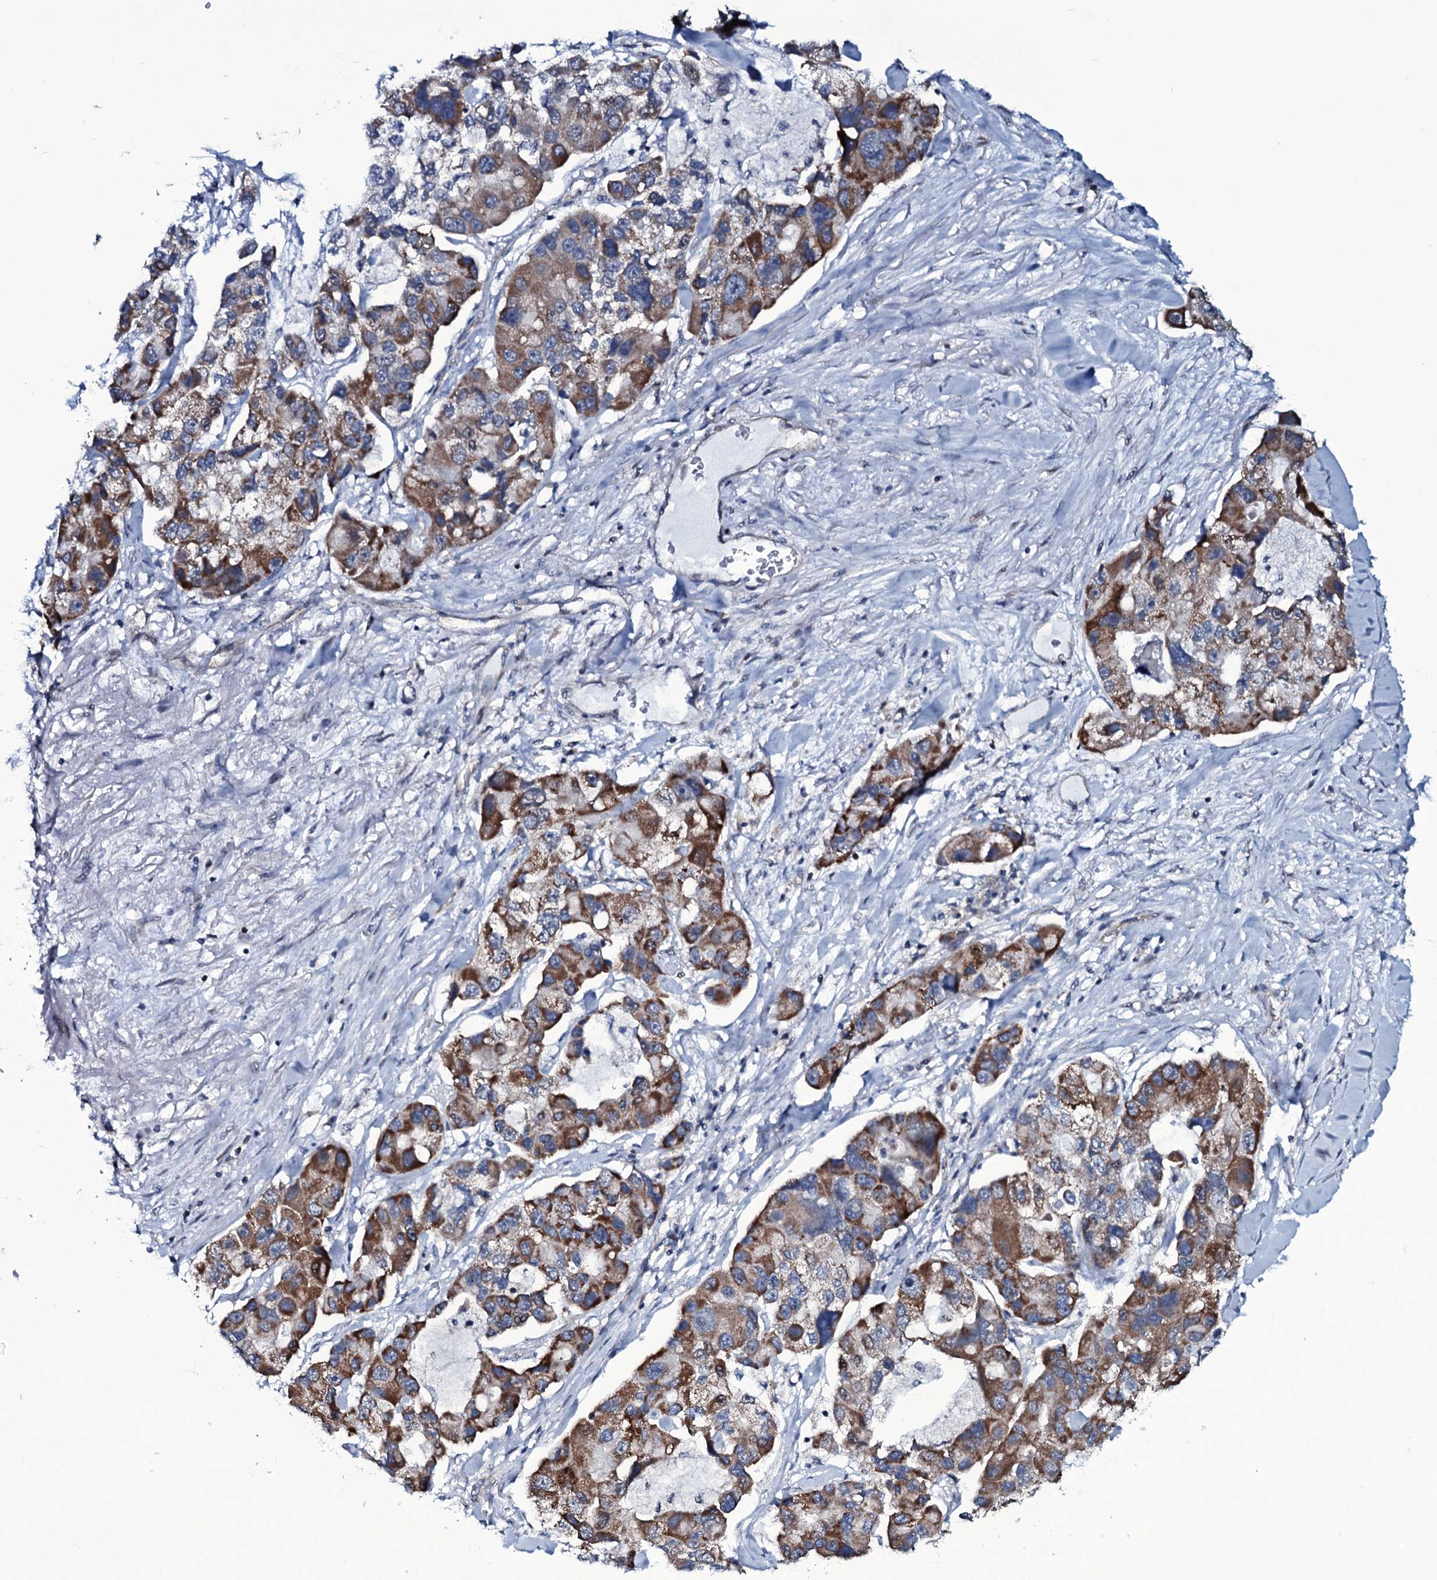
{"staining": {"intensity": "moderate", "quantity": ">75%", "location": "cytoplasmic/membranous"}, "tissue": "lung cancer", "cell_type": "Tumor cells", "image_type": "cancer", "snomed": [{"axis": "morphology", "description": "Adenocarcinoma, NOS"}, {"axis": "topography", "description": "Lung"}], "caption": "Immunohistochemistry of lung cancer (adenocarcinoma) demonstrates medium levels of moderate cytoplasmic/membranous expression in about >75% of tumor cells. (DAB (3,3'-diaminobenzidine) IHC with brightfield microscopy, high magnification).", "gene": "WIPF3", "patient": {"sex": "female", "age": 54}}